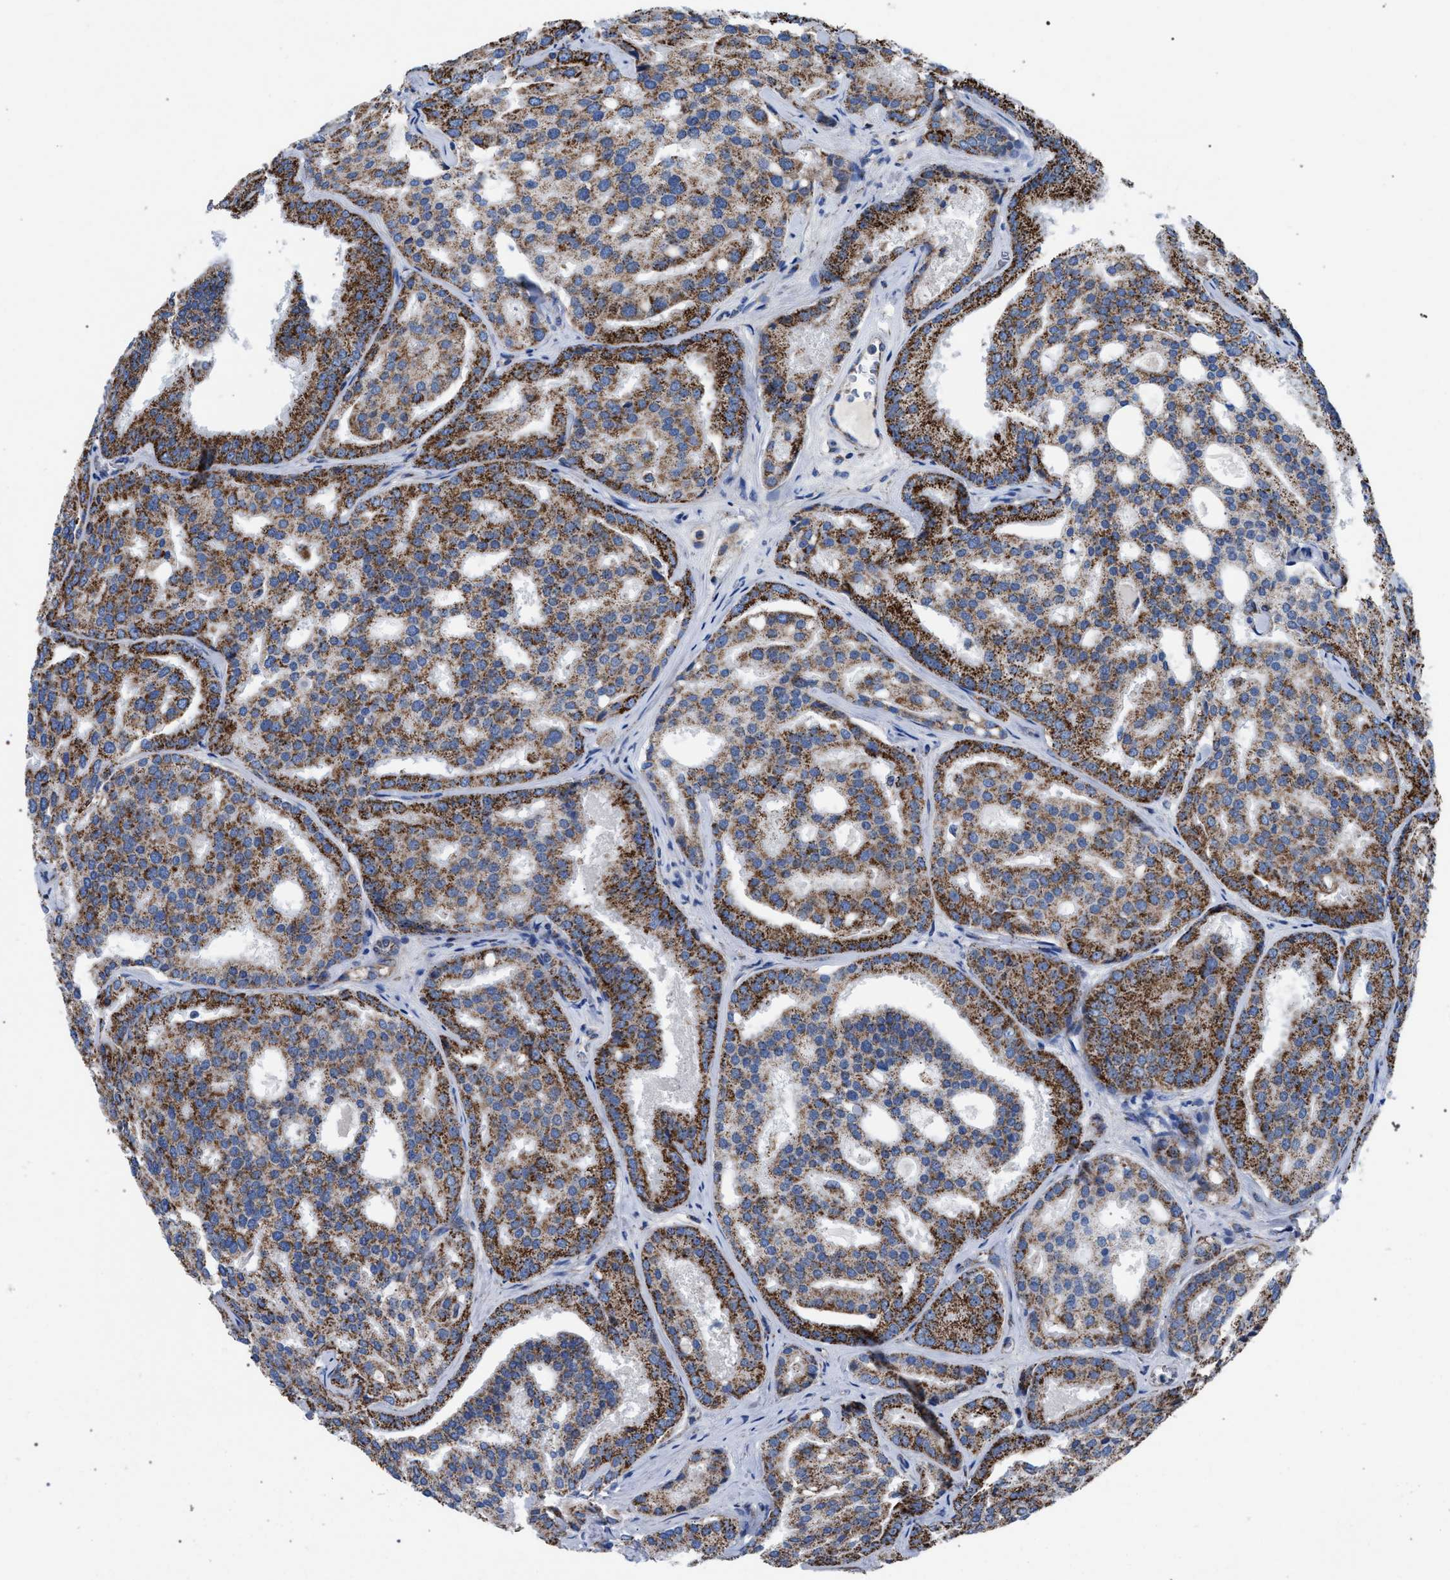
{"staining": {"intensity": "moderate", "quantity": ">75%", "location": "cytoplasmic/membranous"}, "tissue": "prostate cancer", "cell_type": "Tumor cells", "image_type": "cancer", "snomed": [{"axis": "morphology", "description": "Adenocarcinoma, High grade"}, {"axis": "topography", "description": "Prostate"}], "caption": "A brown stain highlights moderate cytoplasmic/membranous staining of a protein in prostate cancer (high-grade adenocarcinoma) tumor cells.", "gene": "VPS13A", "patient": {"sex": "male", "age": 64}}